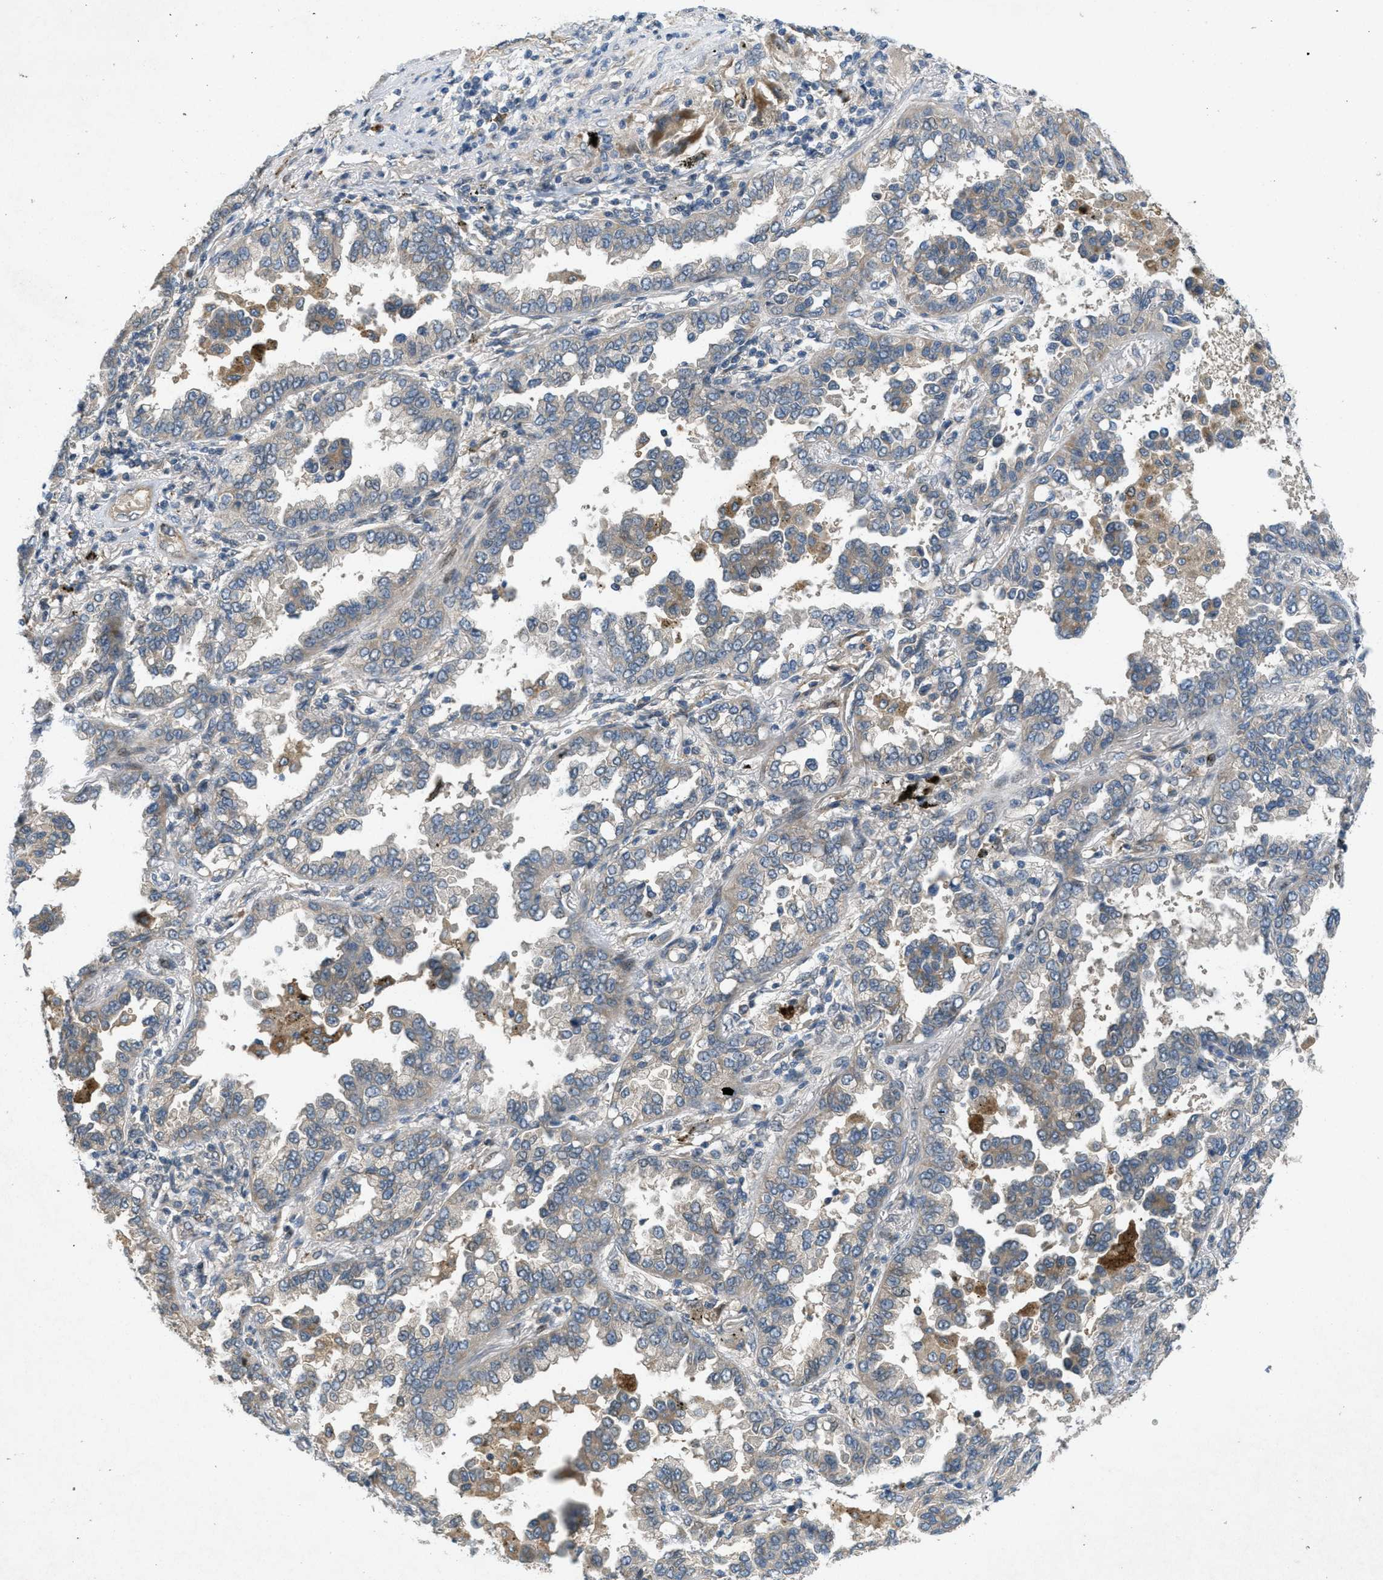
{"staining": {"intensity": "weak", "quantity": "25%-75%", "location": "cytoplasmic/membranous"}, "tissue": "lung cancer", "cell_type": "Tumor cells", "image_type": "cancer", "snomed": [{"axis": "morphology", "description": "Normal tissue, NOS"}, {"axis": "morphology", "description": "Adenocarcinoma, NOS"}, {"axis": "topography", "description": "Lung"}], "caption": "Immunohistochemistry (IHC) photomicrograph of neoplastic tissue: human lung cancer (adenocarcinoma) stained using IHC demonstrates low levels of weak protein expression localized specifically in the cytoplasmic/membranous of tumor cells, appearing as a cytoplasmic/membranous brown color.", "gene": "ADCY6", "patient": {"sex": "male", "age": 59}}